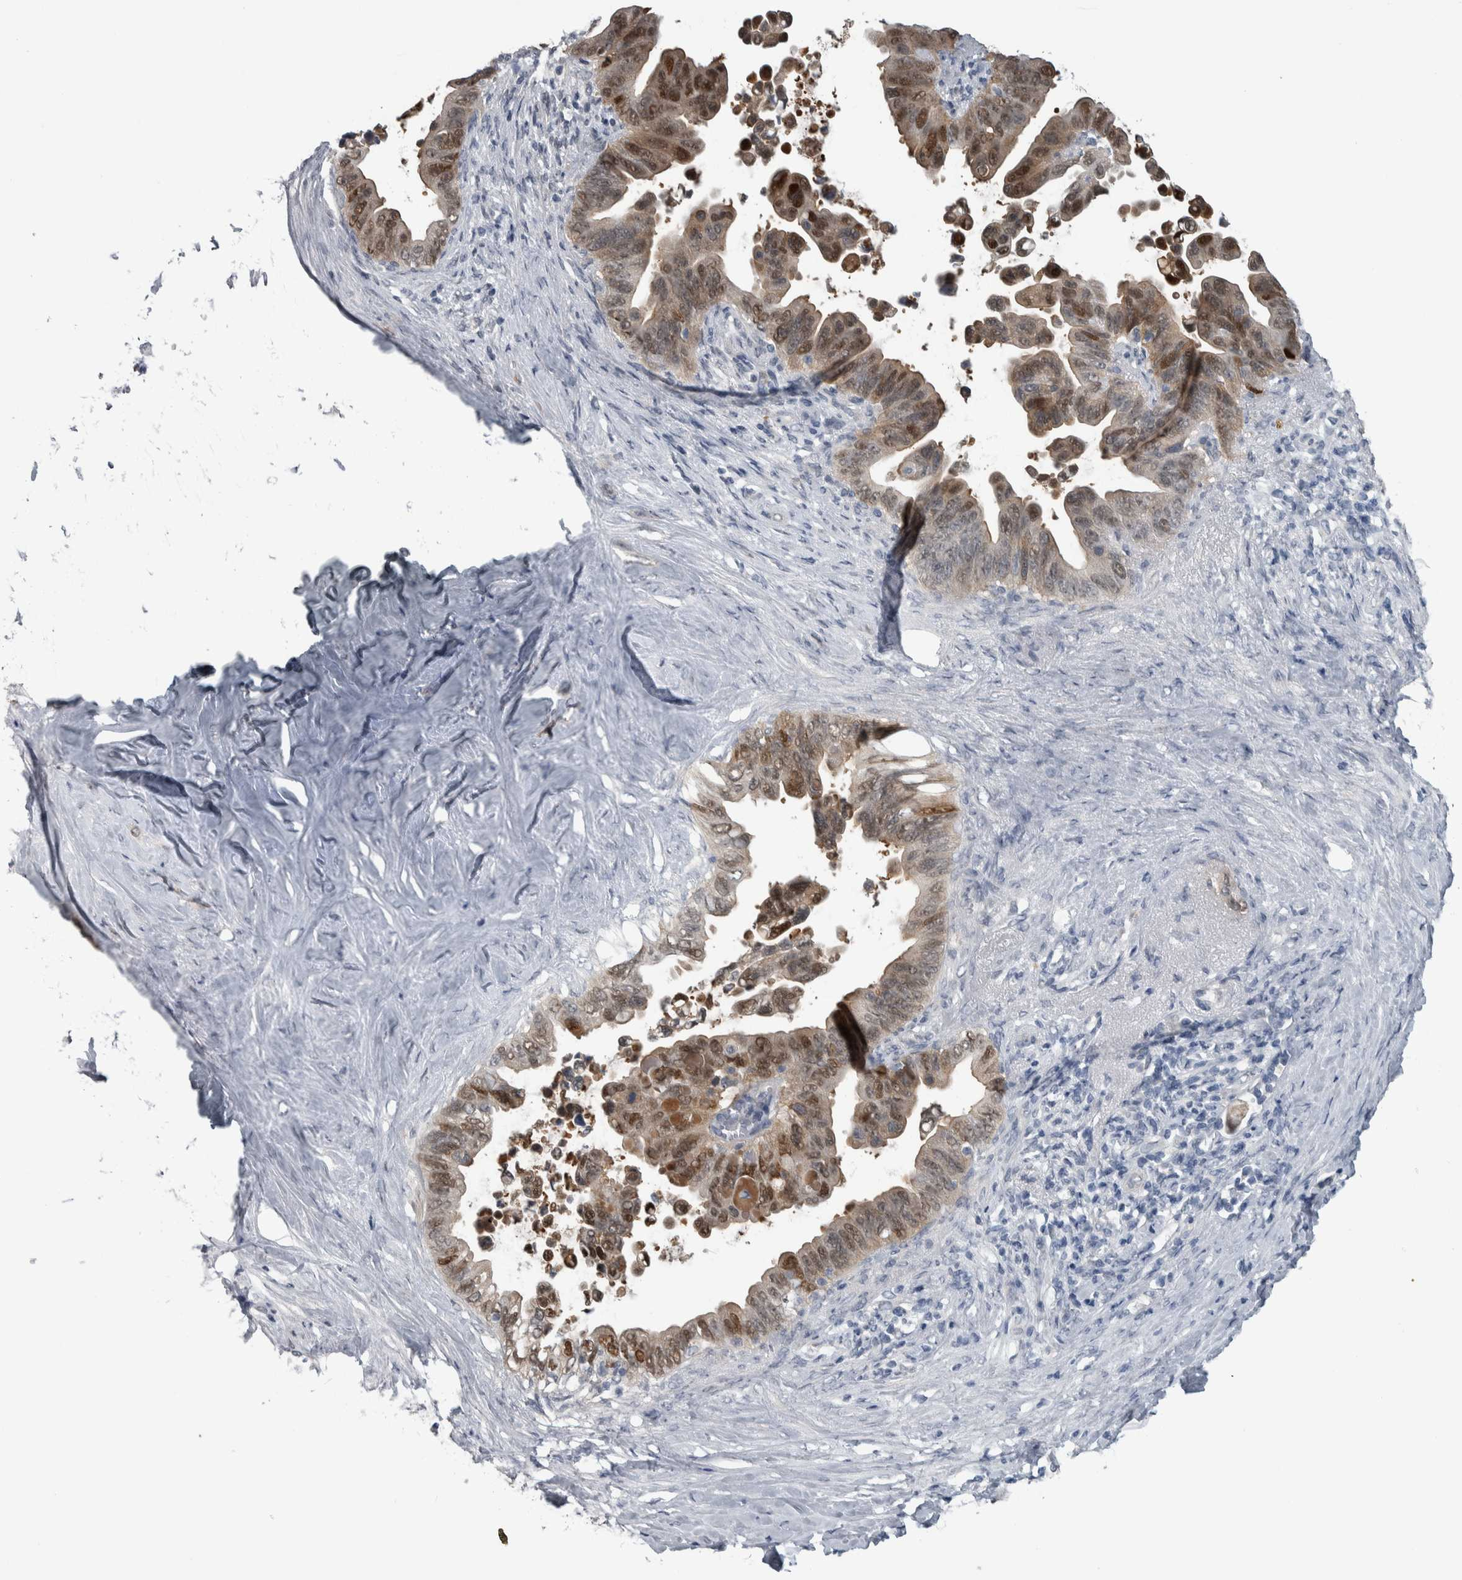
{"staining": {"intensity": "weak", "quantity": ">75%", "location": "cytoplasmic/membranous,nuclear"}, "tissue": "pancreatic cancer", "cell_type": "Tumor cells", "image_type": "cancer", "snomed": [{"axis": "morphology", "description": "Adenocarcinoma, NOS"}, {"axis": "topography", "description": "Pancreas"}], "caption": "IHC of human pancreatic cancer (adenocarcinoma) demonstrates low levels of weak cytoplasmic/membranous and nuclear expression in approximately >75% of tumor cells. Using DAB (brown) and hematoxylin (blue) stains, captured at high magnification using brightfield microscopy.", "gene": "COL14A1", "patient": {"sex": "female", "age": 72}}